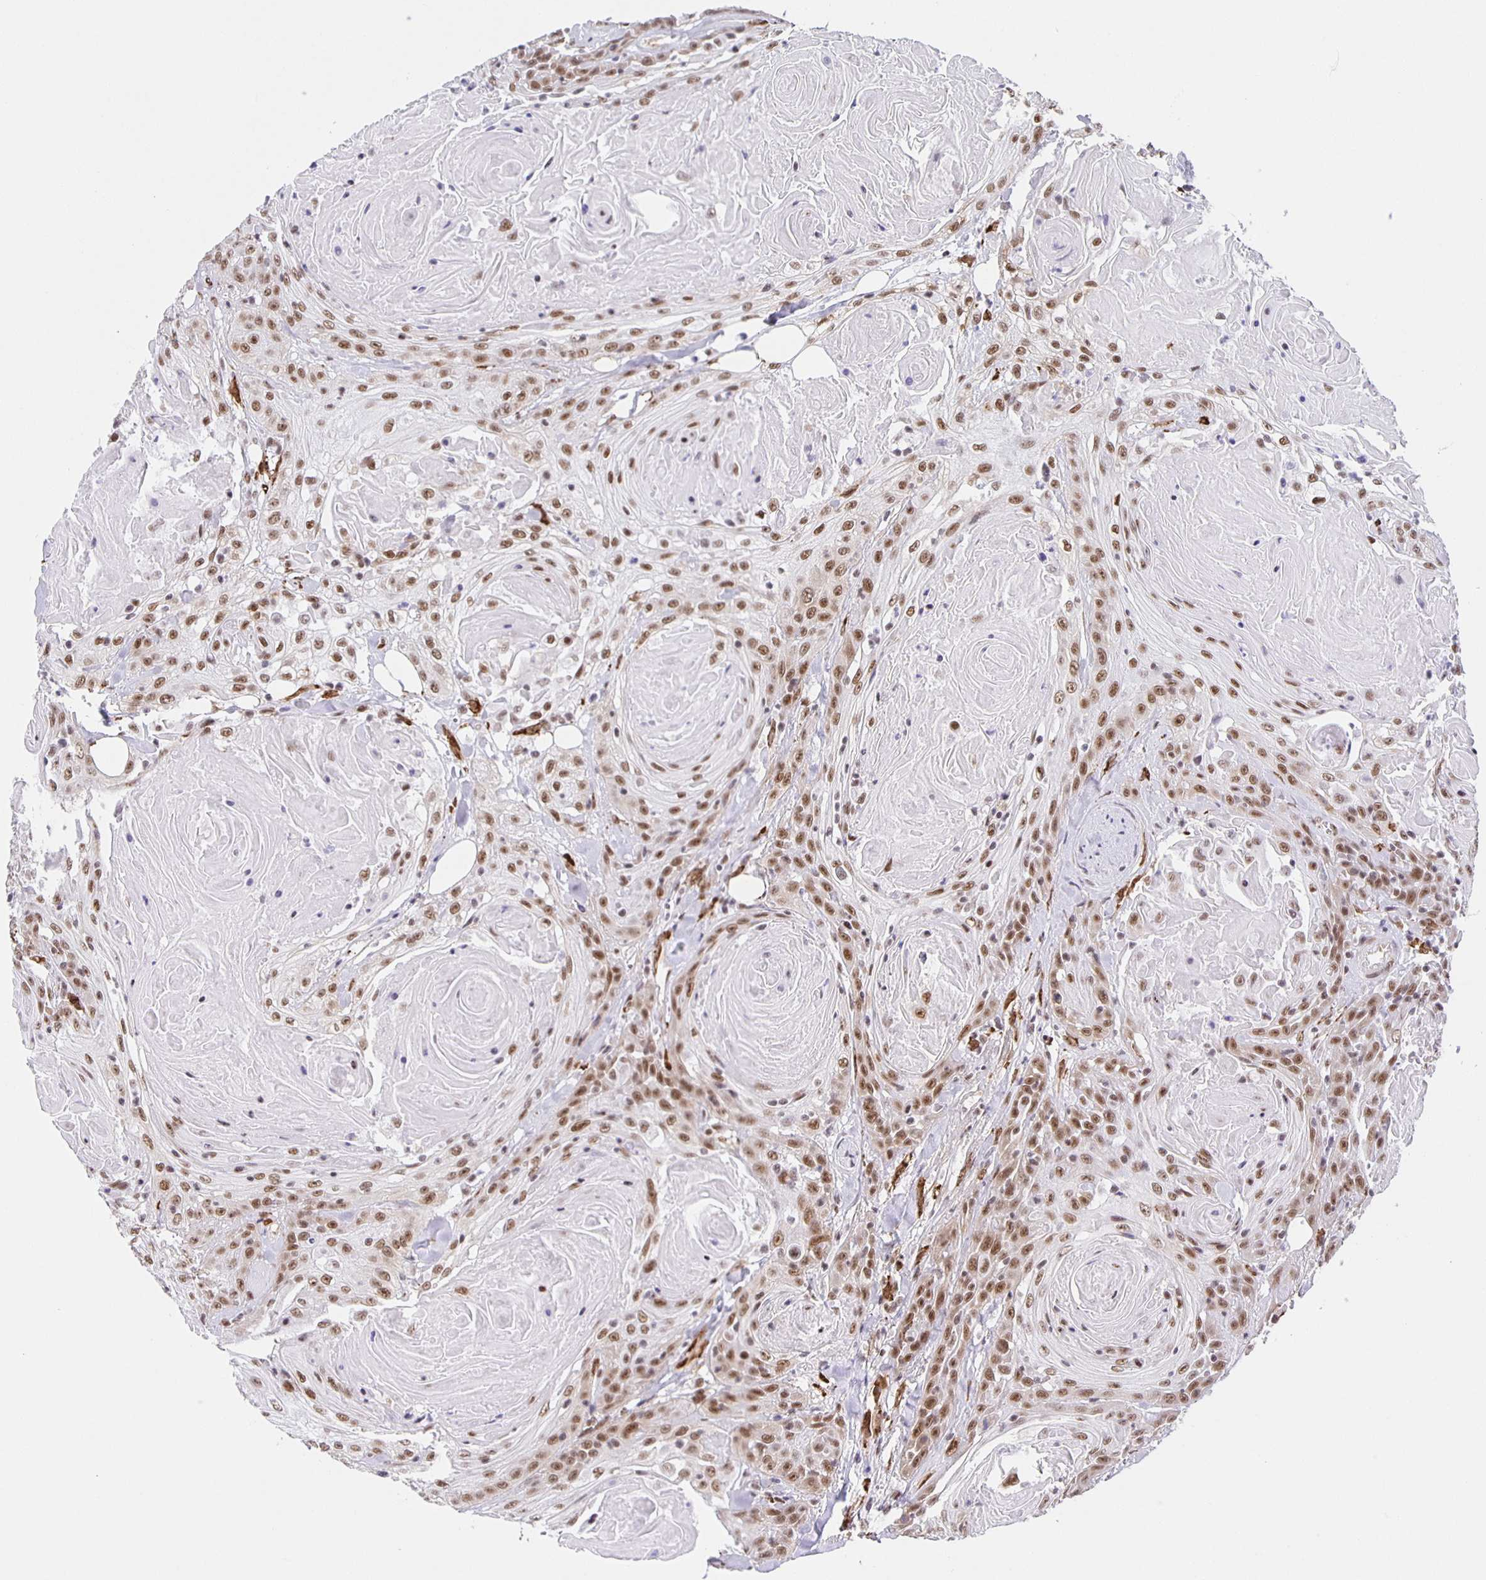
{"staining": {"intensity": "moderate", "quantity": ">75%", "location": "nuclear"}, "tissue": "head and neck cancer", "cell_type": "Tumor cells", "image_type": "cancer", "snomed": [{"axis": "morphology", "description": "Squamous cell carcinoma, NOS"}, {"axis": "topography", "description": "Head-Neck"}], "caption": "IHC of head and neck cancer (squamous cell carcinoma) shows medium levels of moderate nuclear positivity in about >75% of tumor cells. Nuclei are stained in blue.", "gene": "ZRANB2", "patient": {"sex": "female", "age": 84}}